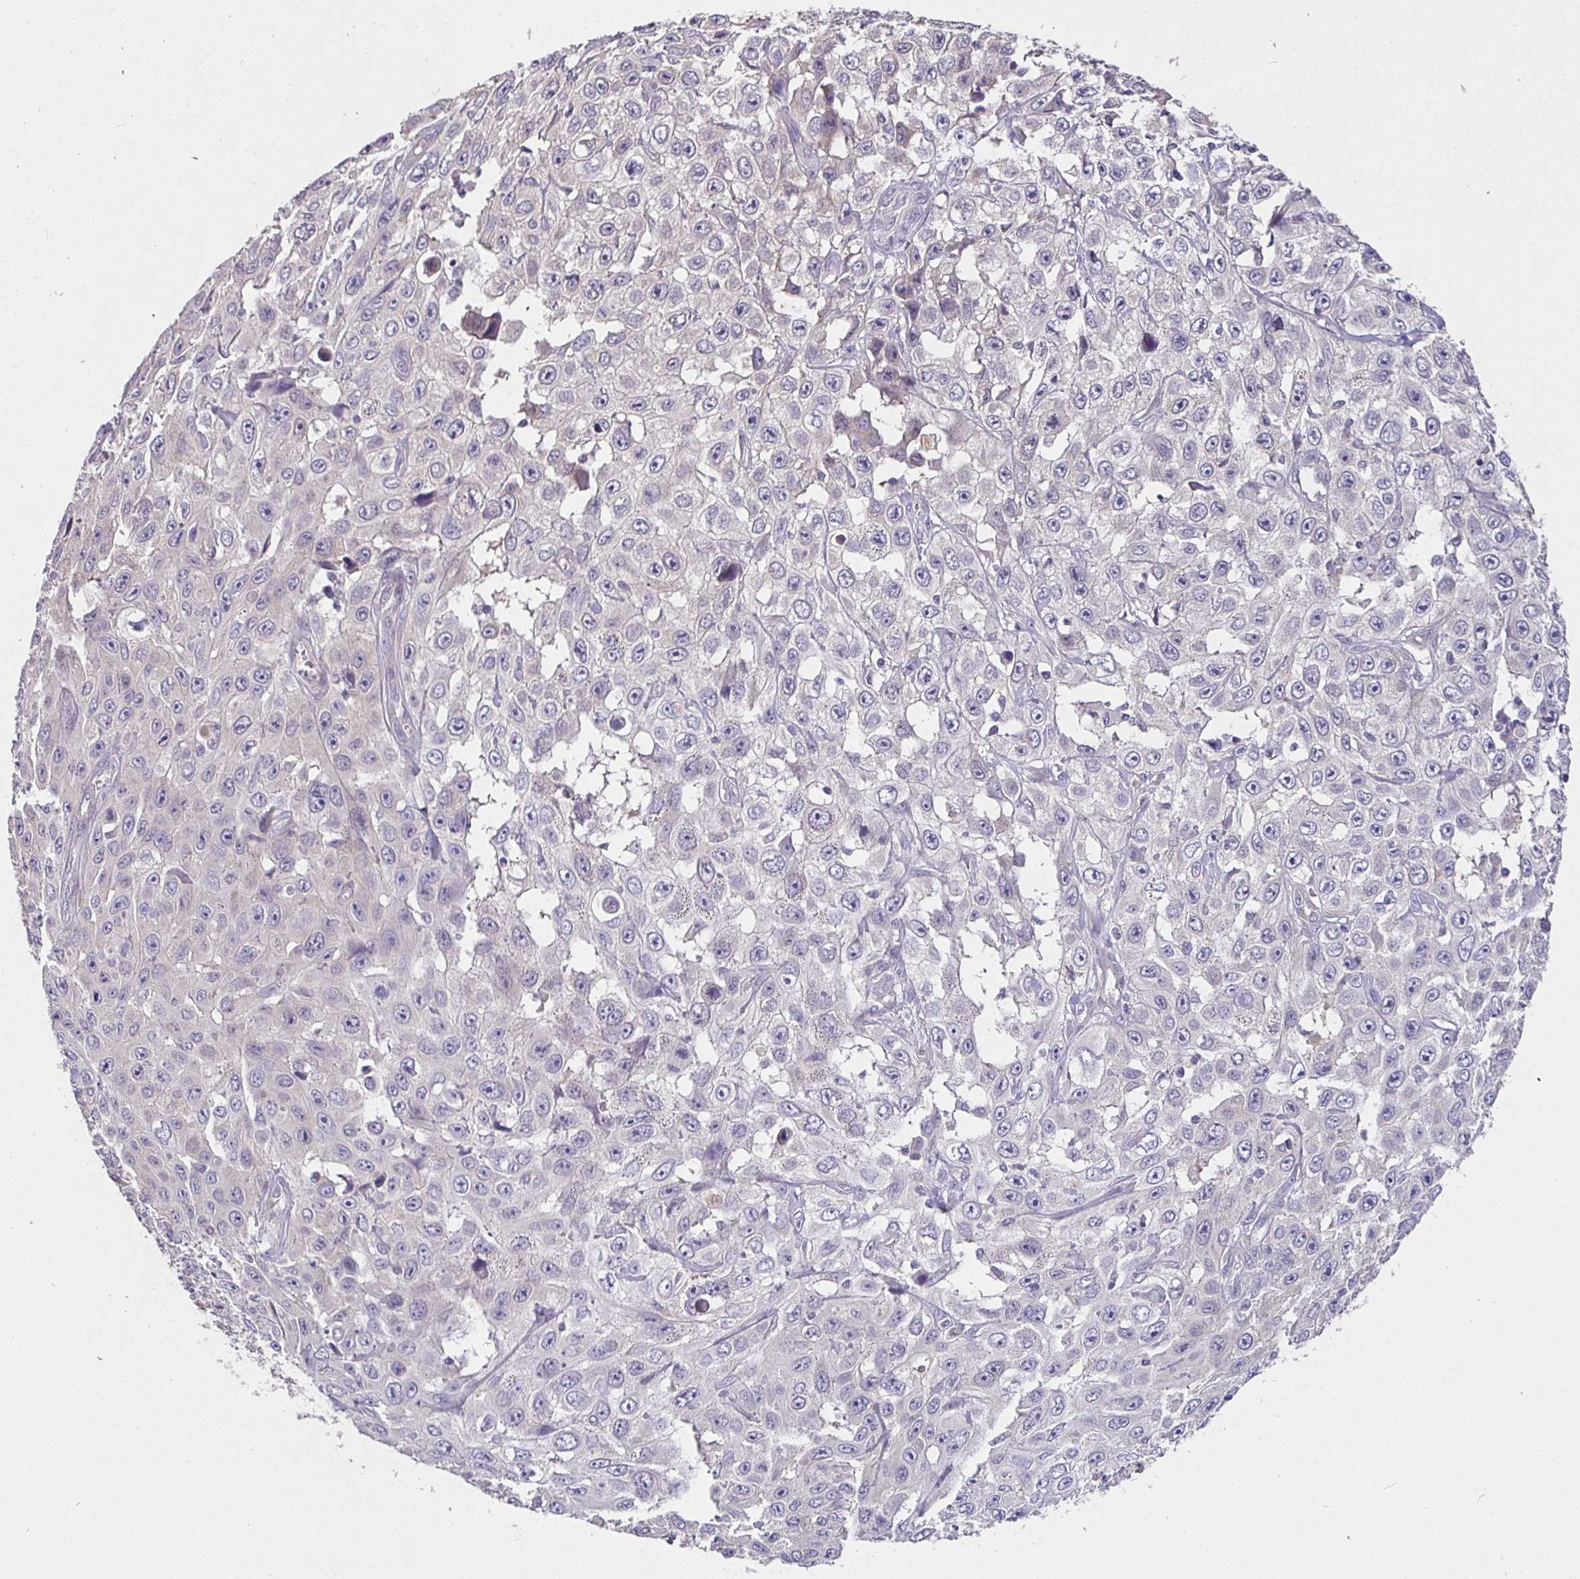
{"staining": {"intensity": "negative", "quantity": "none", "location": "none"}, "tissue": "skin cancer", "cell_type": "Tumor cells", "image_type": "cancer", "snomed": [{"axis": "morphology", "description": "Squamous cell carcinoma, NOS"}, {"axis": "topography", "description": "Skin"}], "caption": "A photomicrograph of squamous cell carcinoma (skin) stained for a protein reveals no brown staining in tumor cells.", "gene": "SHISA4", "patient": {"sex": "male", "age": 82}}